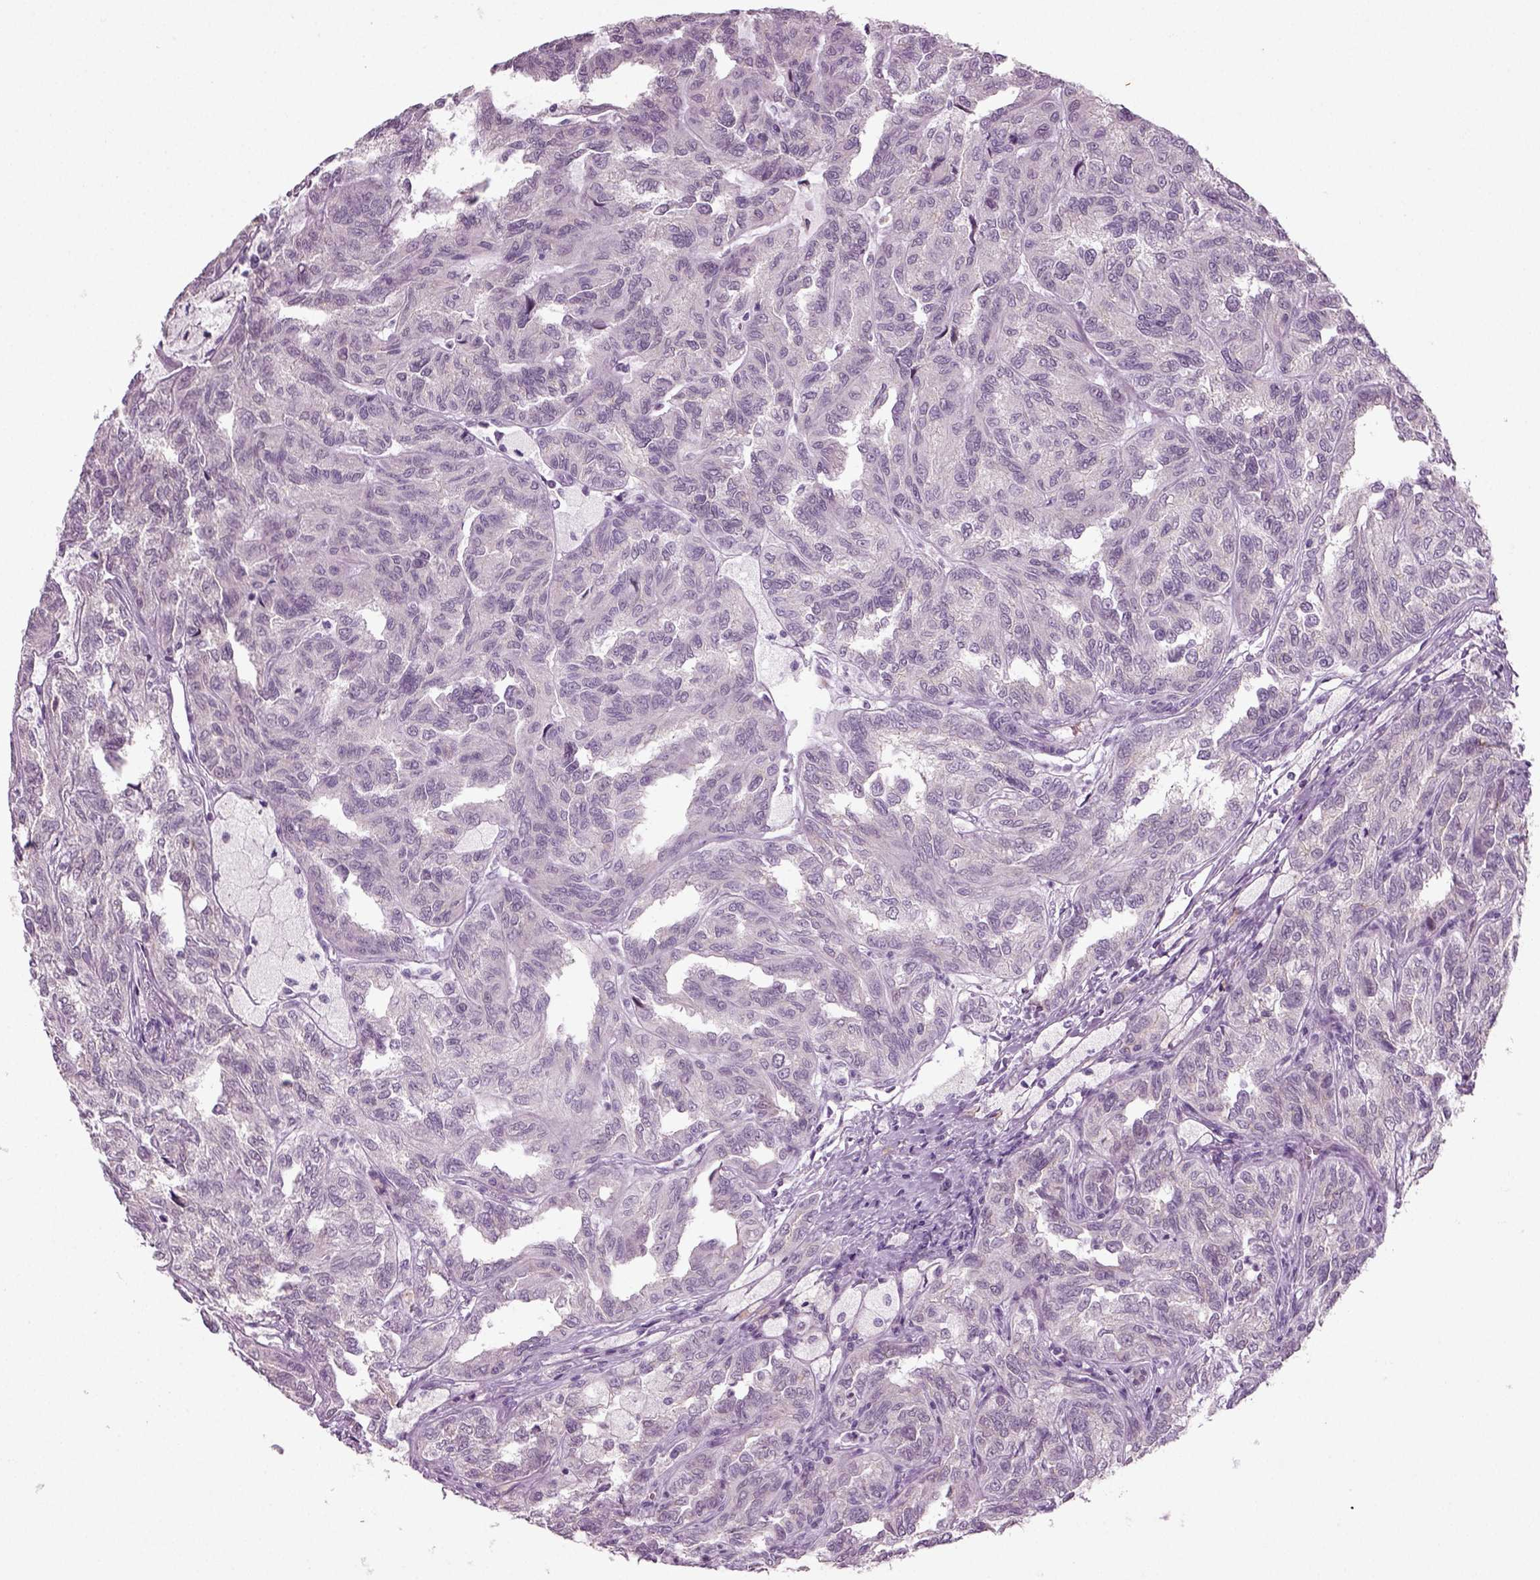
{"staining": {"intensity": "negative", "quantity": "none", "location": "none"}, "tissue": "renal cancer", "cell_type": "Tumor cells", "image_type": "cancer", "snomed": [{"axis": "morphology", "description": "Adenocarcinoma, NOS"}, {"axis": "topography", "description": "Kidney"}], "caption": "Renal cancer was stained to show a protein in brown. There is no significant positivity in tumor cells.", "gene": "SYNGAP1", "patient": {"sex": "male", "age": 79}}